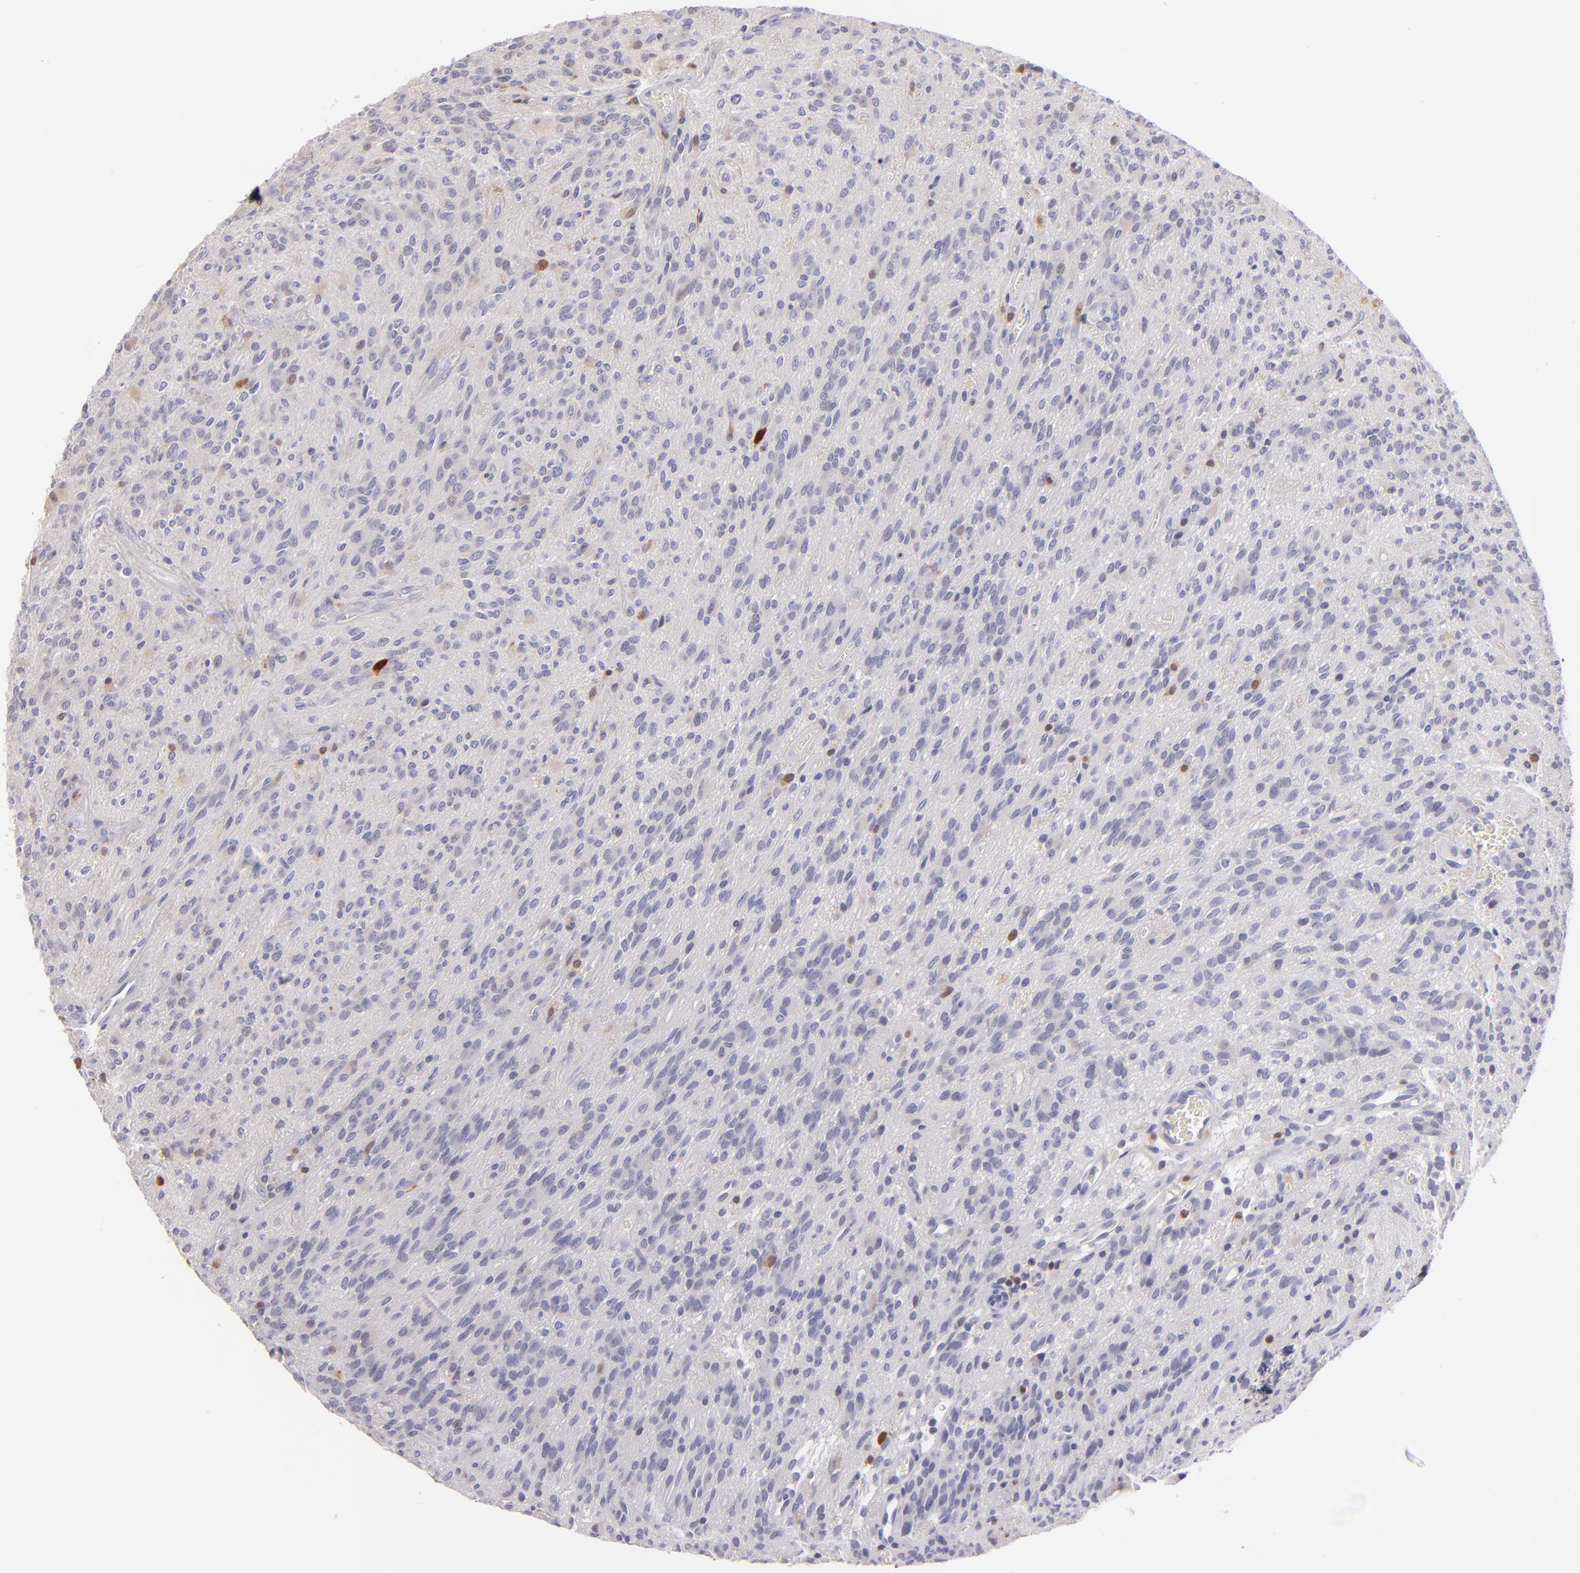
{"staining": {"intensity": "weak", "quantity": "<25%", "location": "cytoplasmic/membranous,nuclear"}, "tissue": "glioma", "cell_type": "Tumor cells", "image_type": "cancer", "snomed": [{"axis": "morphology", "description": "Glioma, malignant, Low grade"}, {"axis": "topography", "description": "Brain"}], "caption": "Immunohistochemistry histopathology image of glioma stained for a protein (brown), which exhibits no expression in tumor cells.", "gene": "S100A2", "patient": {"sex": "female", "age": 15}}